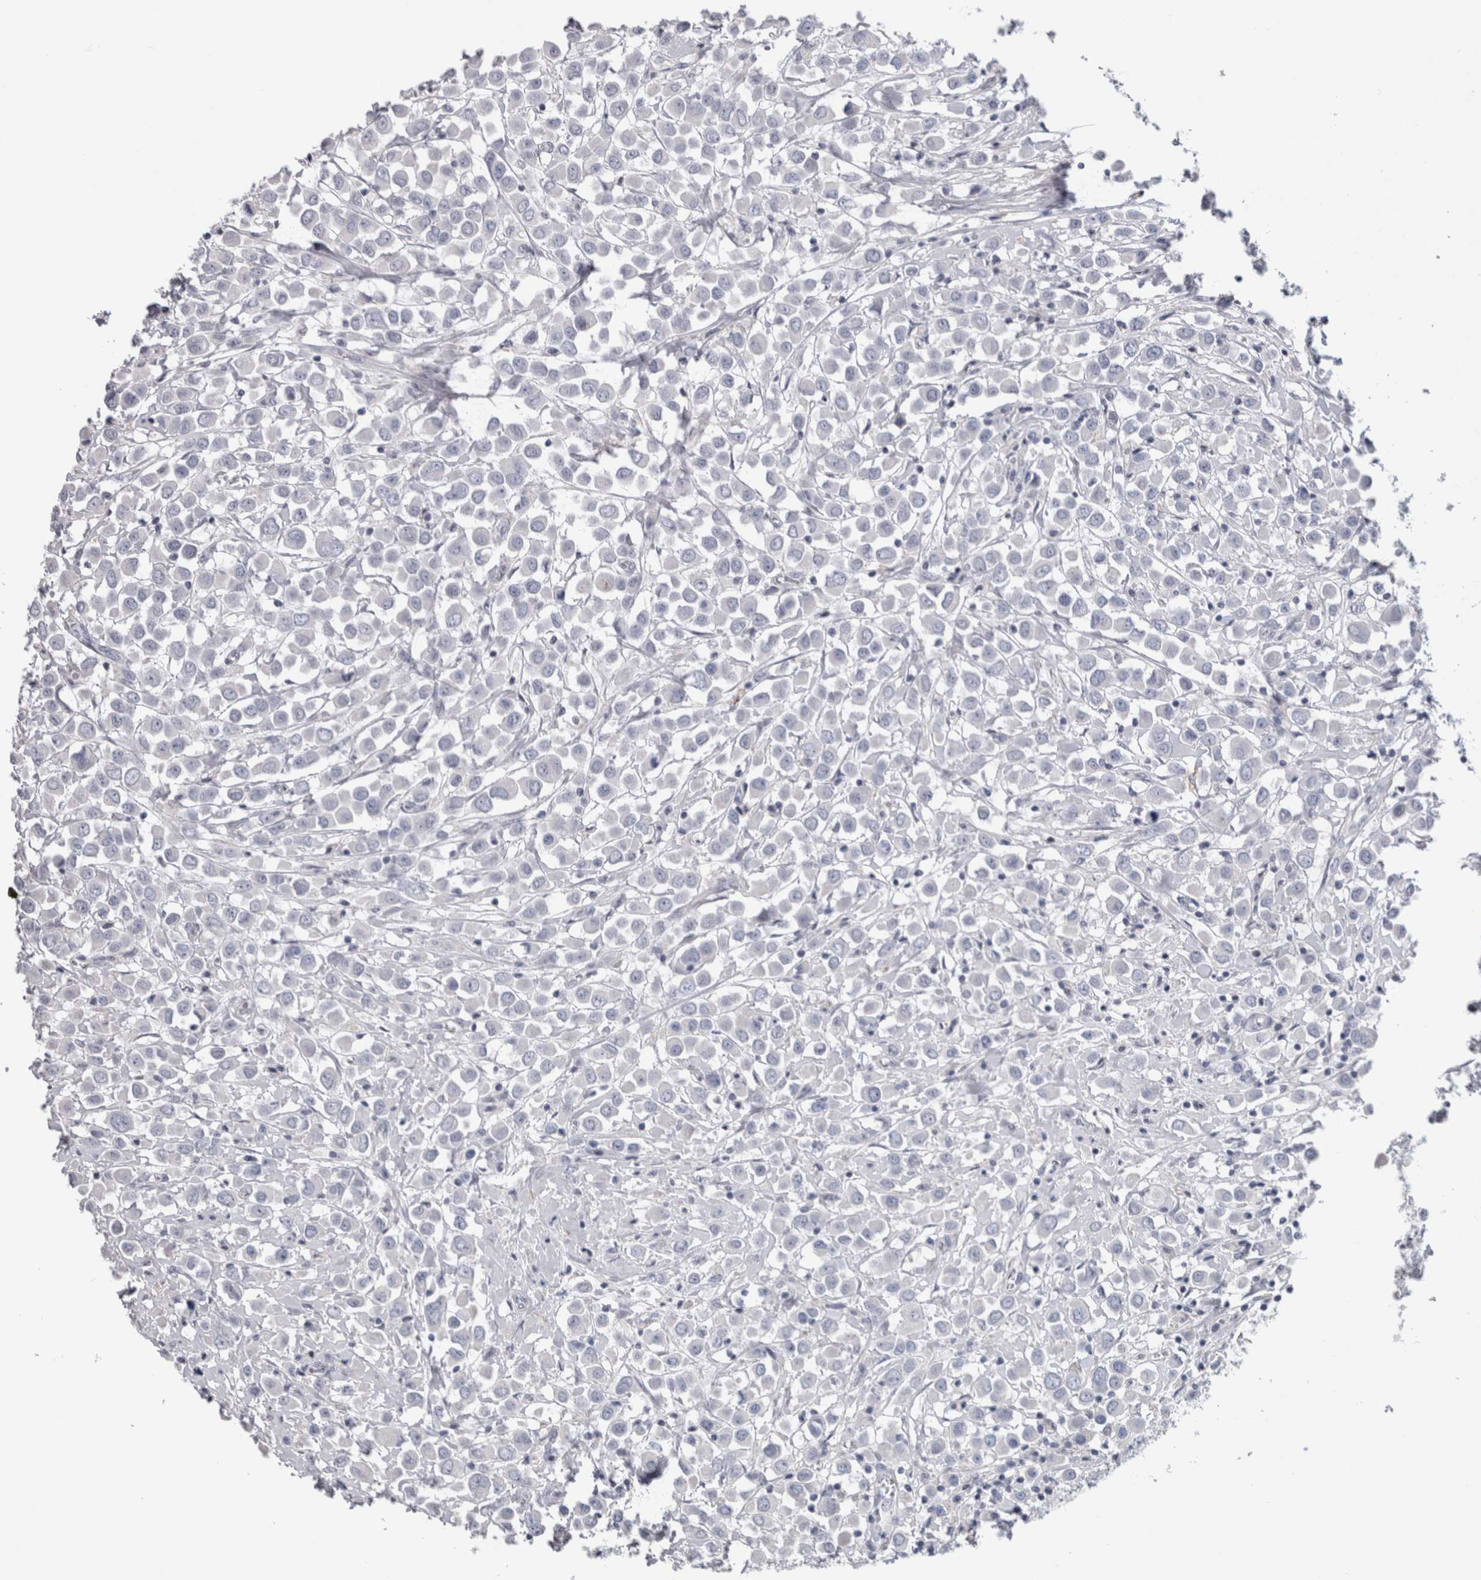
{"staining": {"intensity": "negative", "quantity": "none", "location": "none"}, "tissue": "breast cancer", "cell_type": "Tumor cells", "image_type": "cancer", "snomed": [{"axis": "morphology", "description": "Duct carcinoma"}, {"axis": "topography", "description": "Breast"}], "caption": "Tumor cells show no significant positivity in breast cancer (intraductal carcinoma). Brightfield microscopy of immunohistochemistry (IHC) stained with DAB (3,3'-diaminobenzidine) (brown) and hematoxylin (blue), captured at high magnification.", "gene": "IL33", "patient": {"sex": "female", "age": 61}}